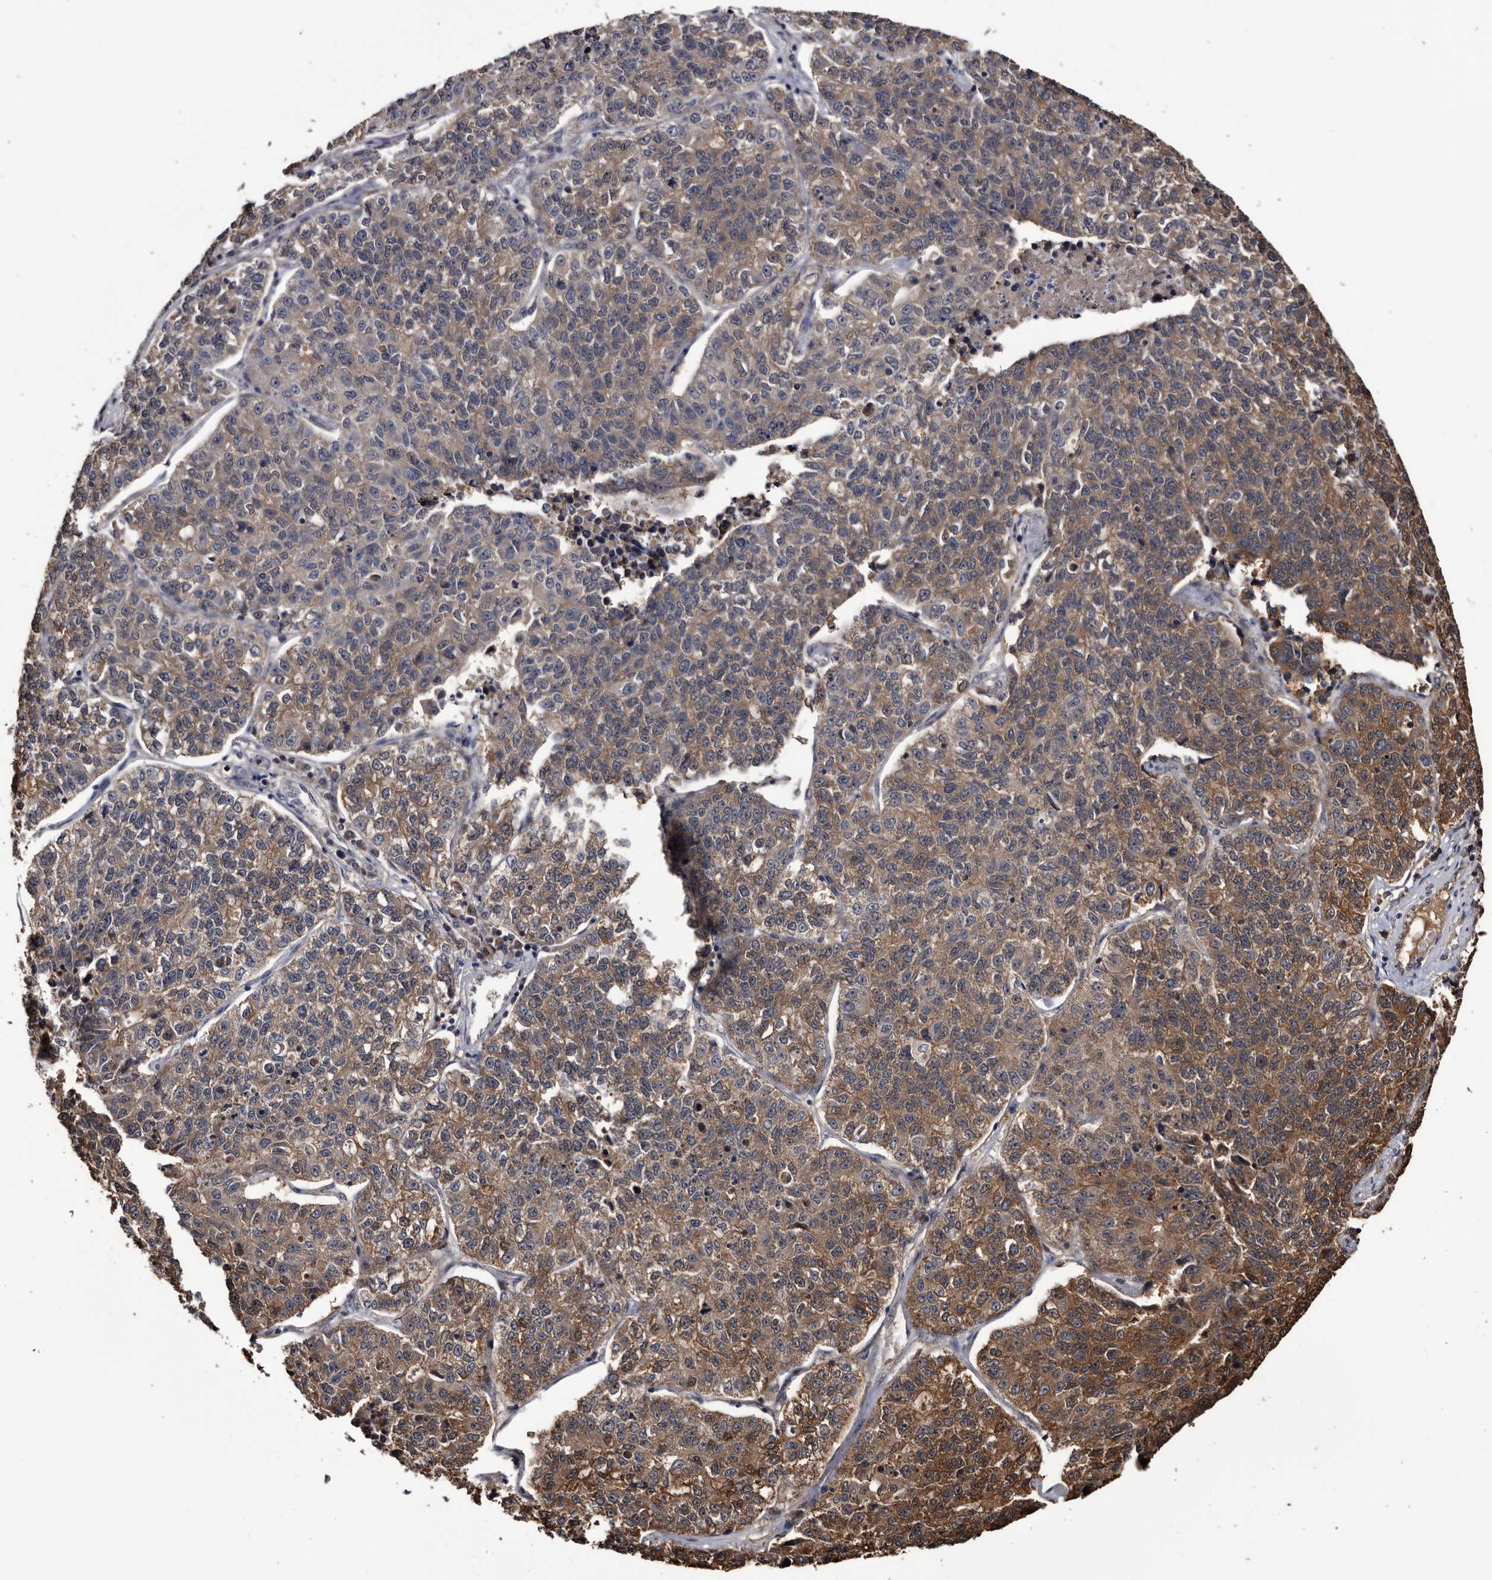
{"staining": {"intensity": "moderate", "quantity": "25%-75%", "location": "cytoplasmic/membranous"}, "tissue": "lung cancer", "cell_type": "Tumor cells", "image_type": "cancer", "snomed": [{"axis": "morphology", "description": "Adenocarcinoma, NOS"}, {"axis": "topography", "description": "Lung"}], "caption": "Moderate cytoplasmic/membranous expression for a protein is present in about 25%-75% of tumor cells of lung adenocarcinoma using immunohistochemistry (IHC).", "gene": "TTI2", "patient": {"sex": "male", "age": 49}}